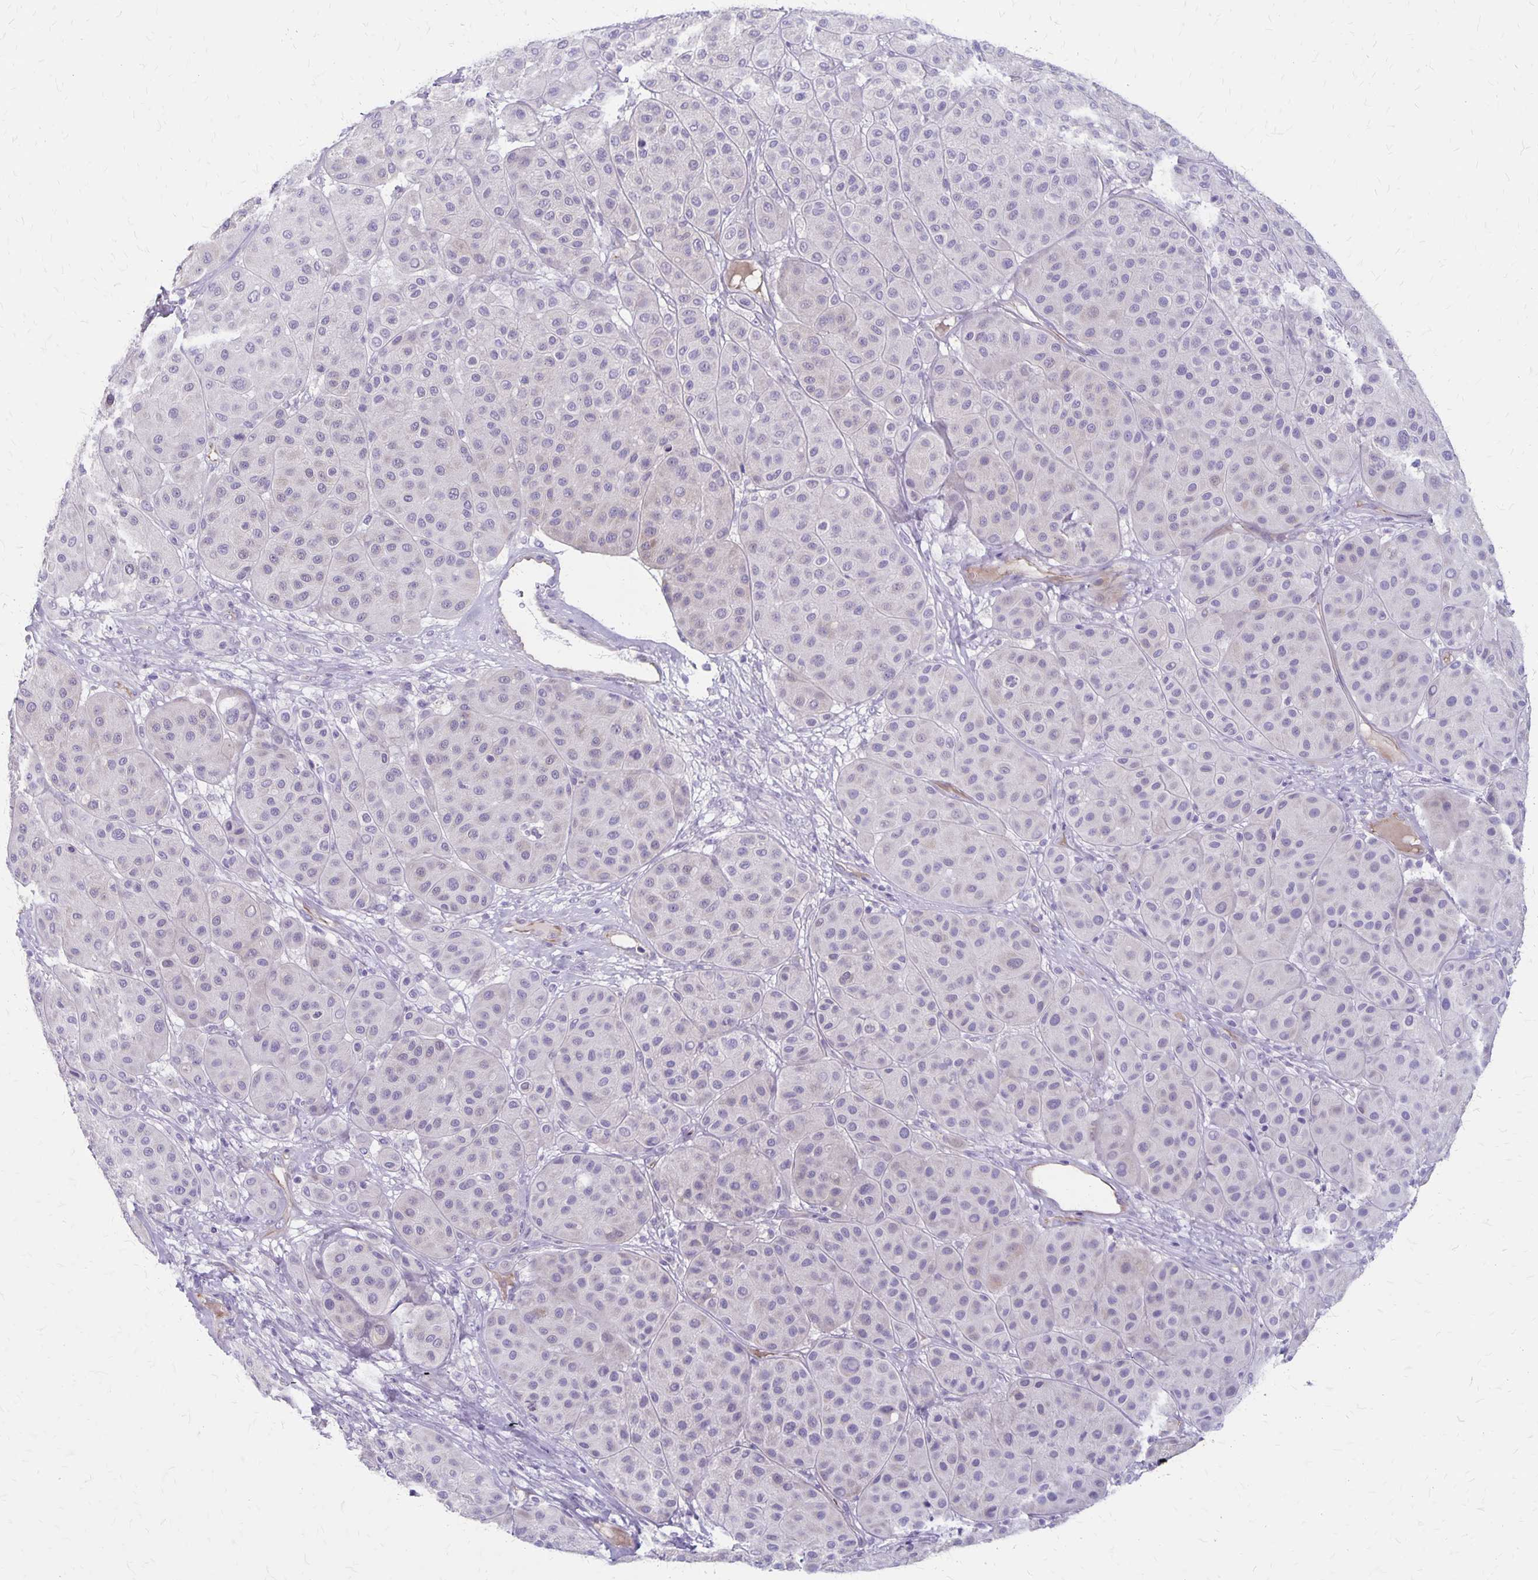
{"staining": {"intensity": "negative", "quantity": "none", "location": "none"}, "tissue": "melanoma", "cell_type": "Tumor cells", "image_type": "cancer", "snomed": [{"axis": "morphology", "description": "Malignant melanoma, Metastatic site"}, {"axis": "topography", "description": "Smooth muscle"}], "caption": "The immunohistochemistry (IHC) image has no significant expression in tumor cells of malignant melanoma (metastatic site) tissue.", "gene": "HOMER1", "patient": {"sex": "male", "age": 41}}